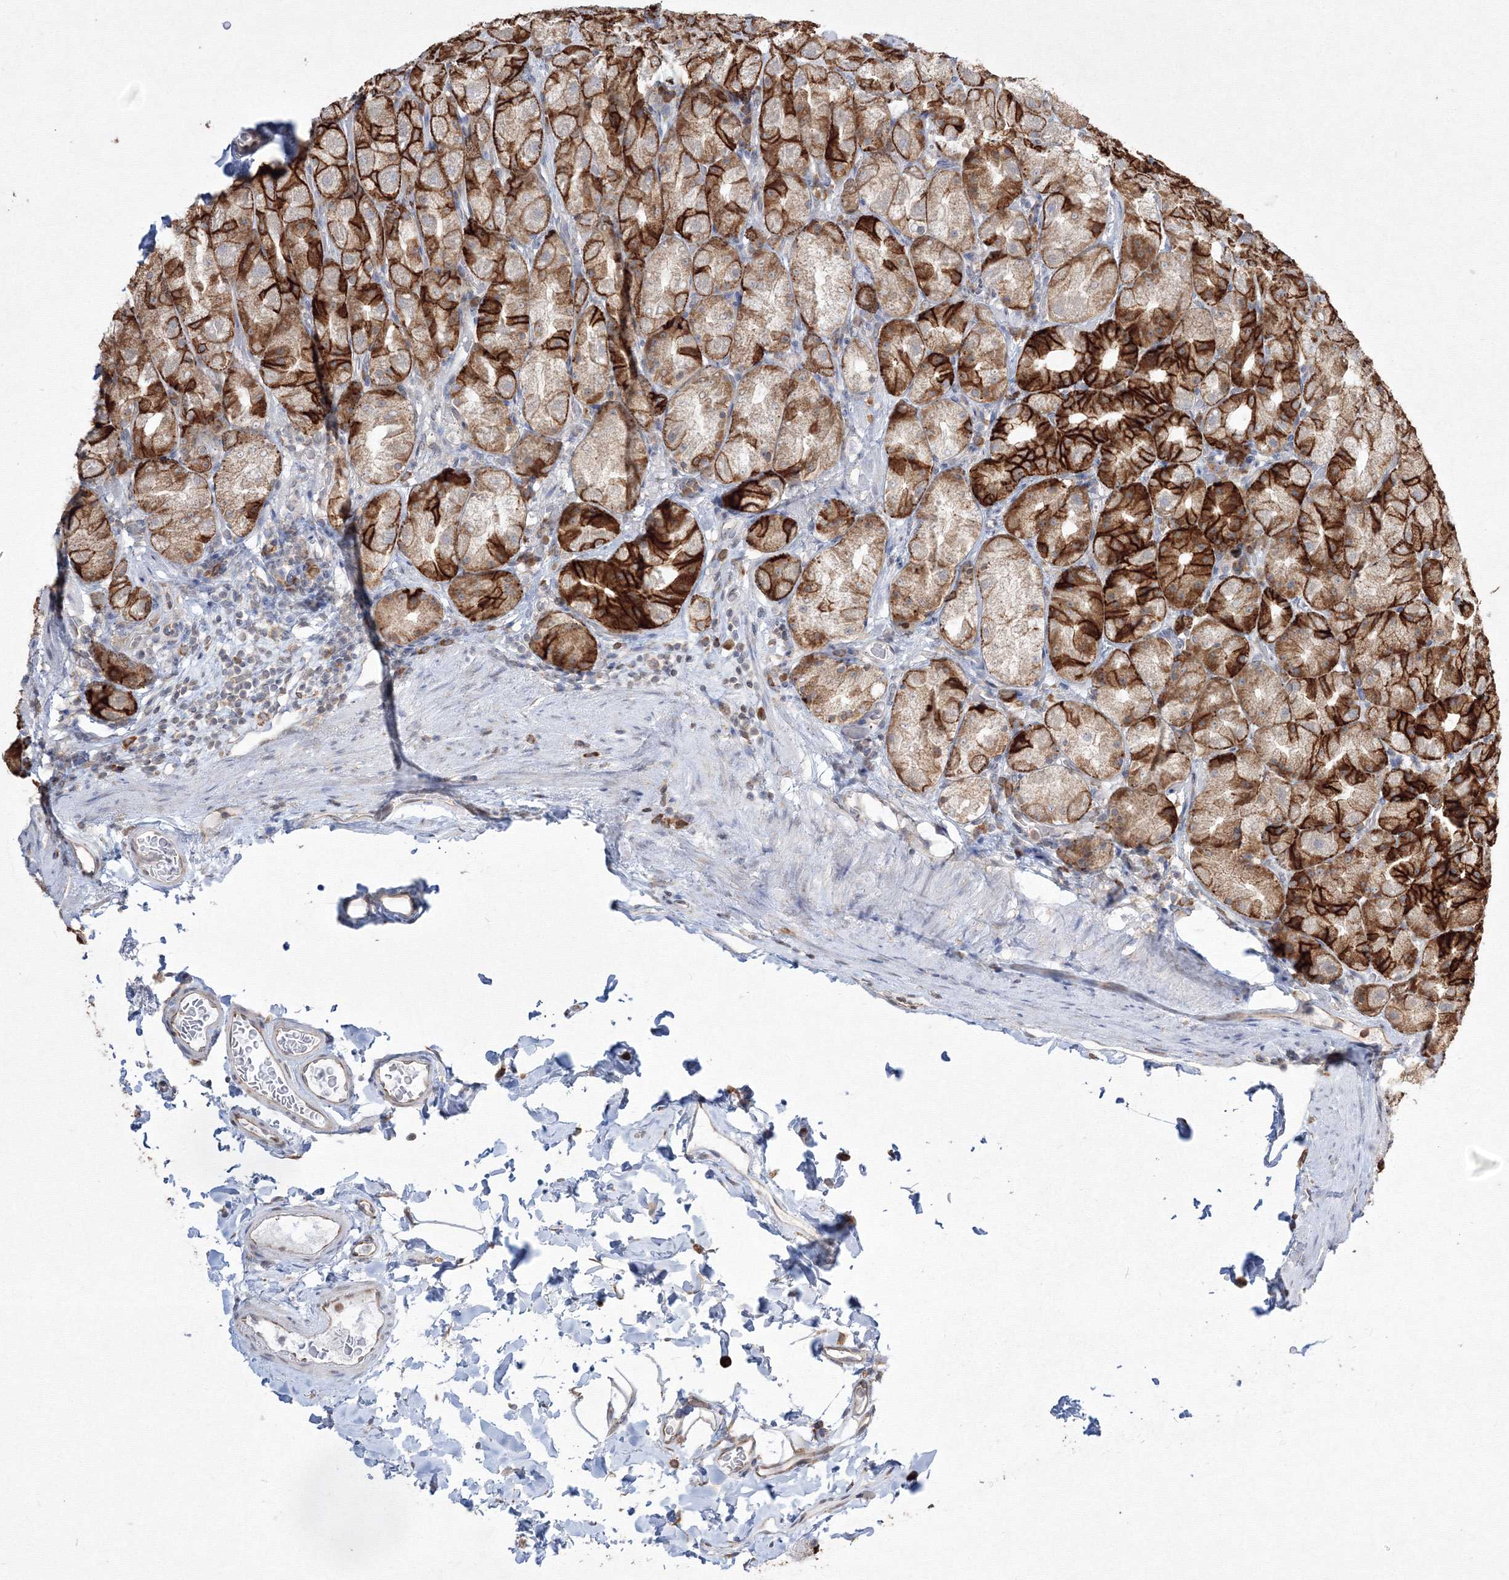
{"staining": {"intensity": "strong", "quantity": "25%-75%", "location": "cytoplasmic/membranous"}, "tissue": "stomach", "cell_type": "Glandular cells", "image_type": "normal", "snomed": [{"axis": "morphology", "description": "Normal tissue, NOS"}, {"axis": "topography", "description": "Stomach, upper"}], "caption": "A high amount of strong cytoplasmic/membranous expression is identified in about 25%-75% of glandular cells in unremarkable stomach.", "gene": "FBXL8", "patient": {"sex": "male", "age": 68}}